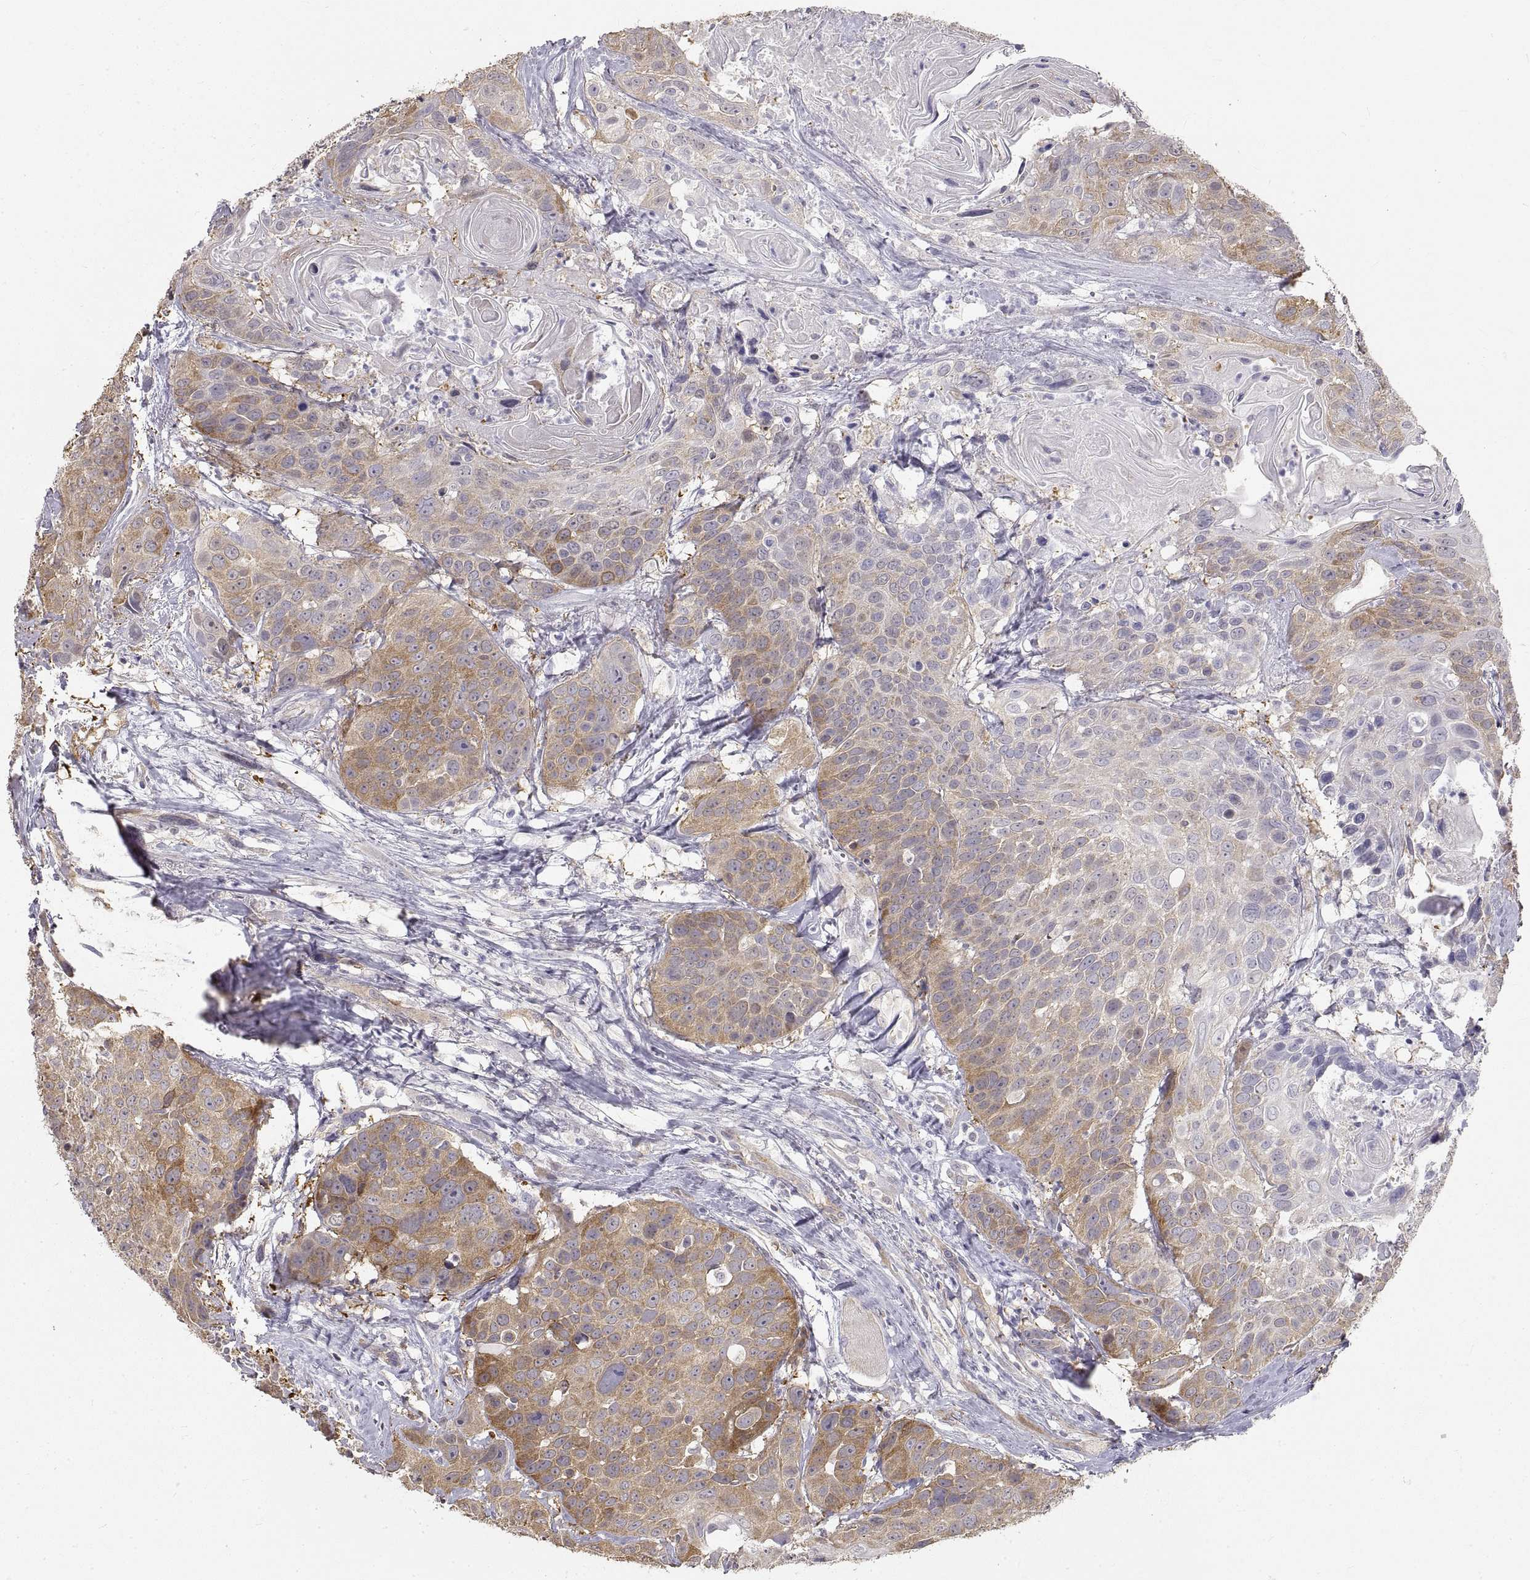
{"staining": {"intensity": "moderate", "quantity": "<25%", "location": "cytoplasmic/membranous"}, "tissue": "head and neck cancer", "cell_type": "Tumor cells", "image_type": "cancer", "snomed": [{"axis": "morphology", "description": "Squamous cell carcinoma, NOS"}, {"axis": "topography", "description": "Oral tissue"}, {"axis": "topography", "description": "Head-Neck"}], "caption": "IHC photomicrograph of neoplastic tissue: human squamous cell carcinoma (head and neck) stained using IHC exhibits low levels of moderate protein expression localized specifically in the cytoplasmic/membranous of tumor cells, appearing as a cytoplasmic/membranous brown color.", "gene": "HSP90AB1", "patient": {"sex": "male", "age": 56}}